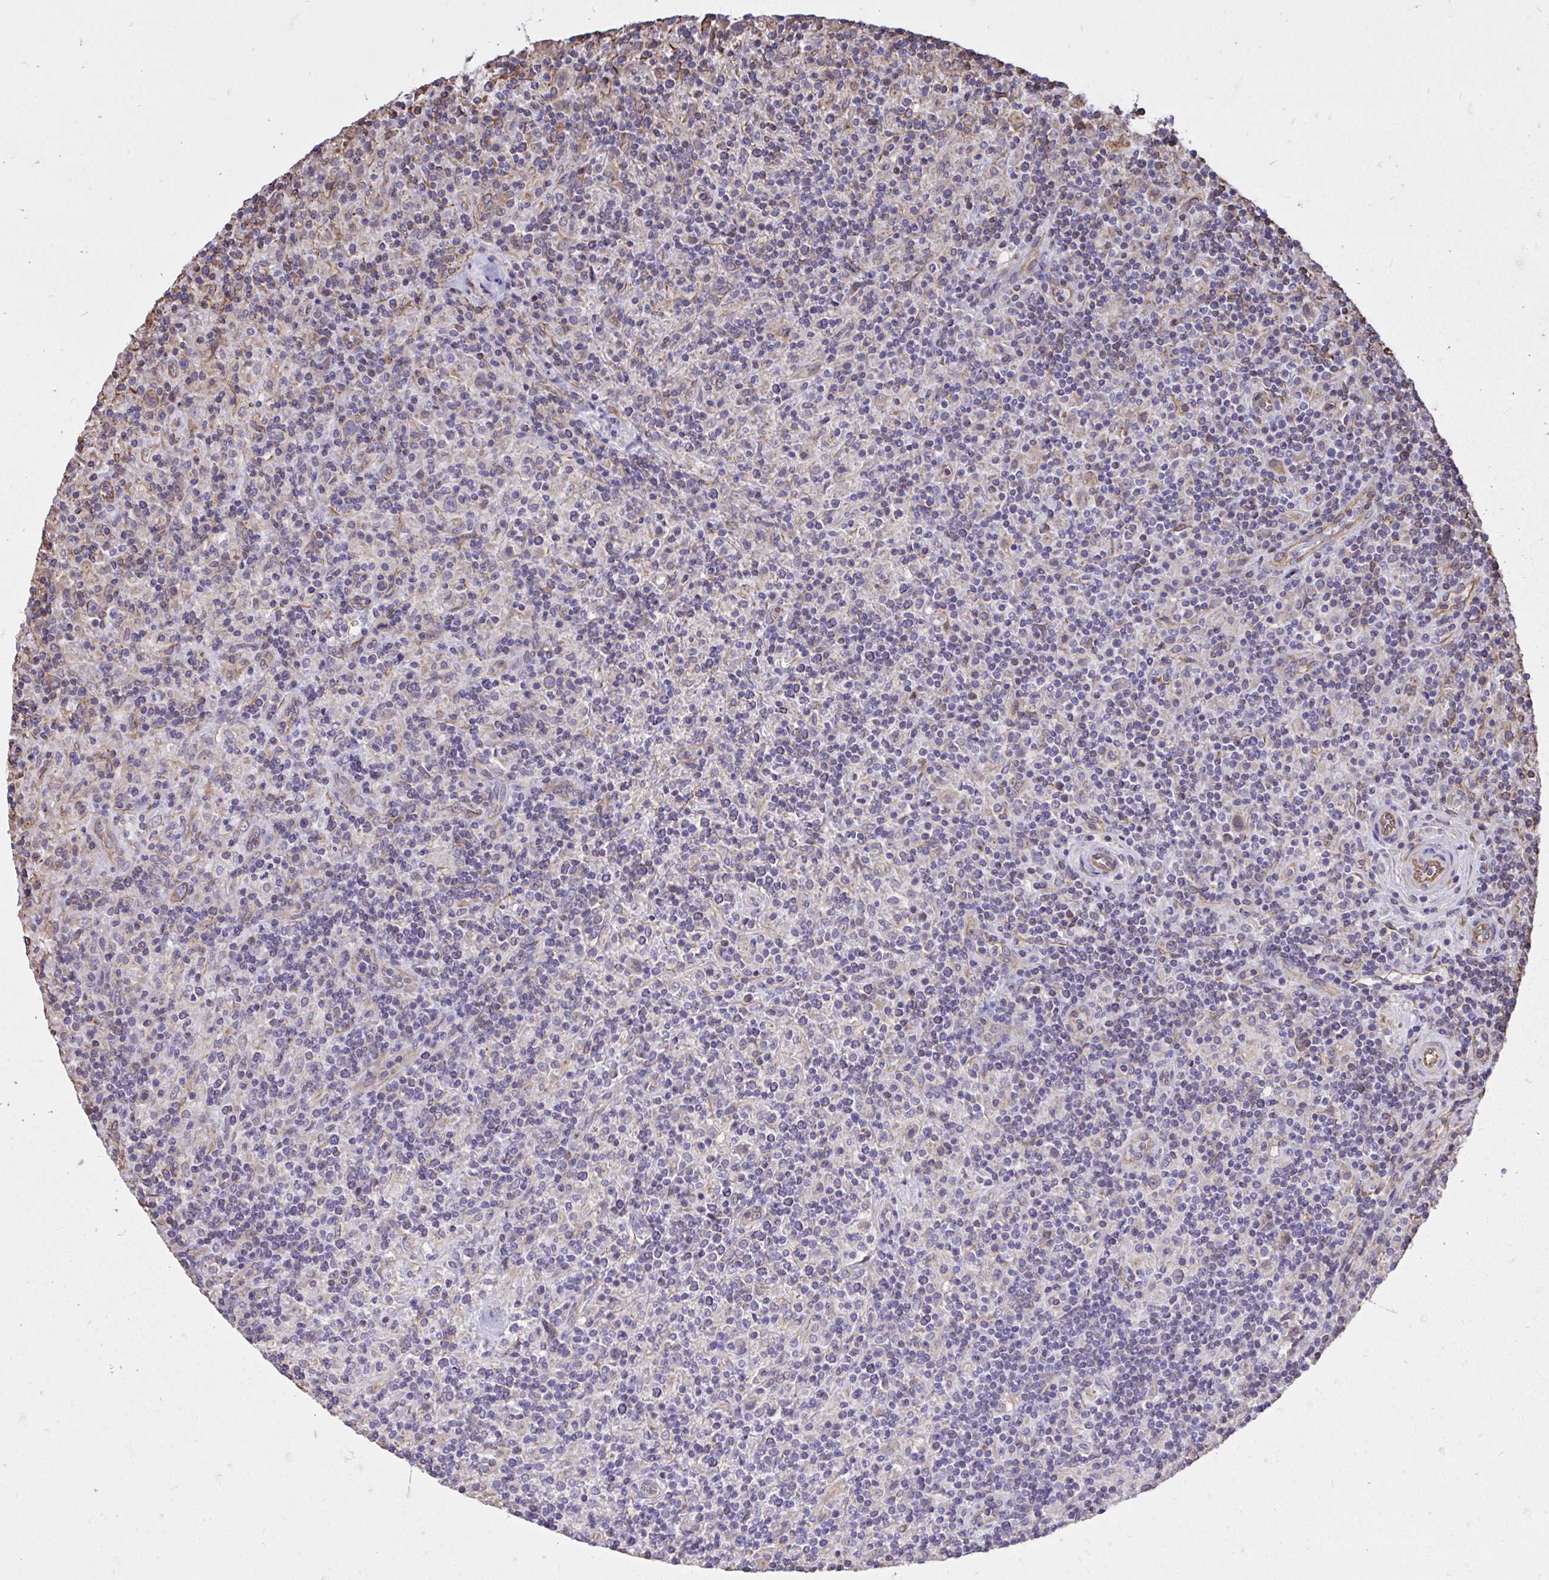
{"staining": {"intensity": "weak", "quantity": "25%-75%", "location": "cytoplasmic/membranous"}, "tissue": "lymphoma", "cell_type": "Tumor cells", "image_type": "cancer", "snomed": [{"axis": "morphology", "description": "Hodgkin's disease, NOS"}, {"axis": "topography", "description": "Lymph node"}], "caption": "Immunohistochemistry micrograph of Hodgkin's disease stained for a protein (brown), which reveals low levels of weak cytoplasmic/membranous staining in approximately 25%-75% of tumor cells.", "gene": "RNF103", "patient": {"sex": "male", "age": 70}}